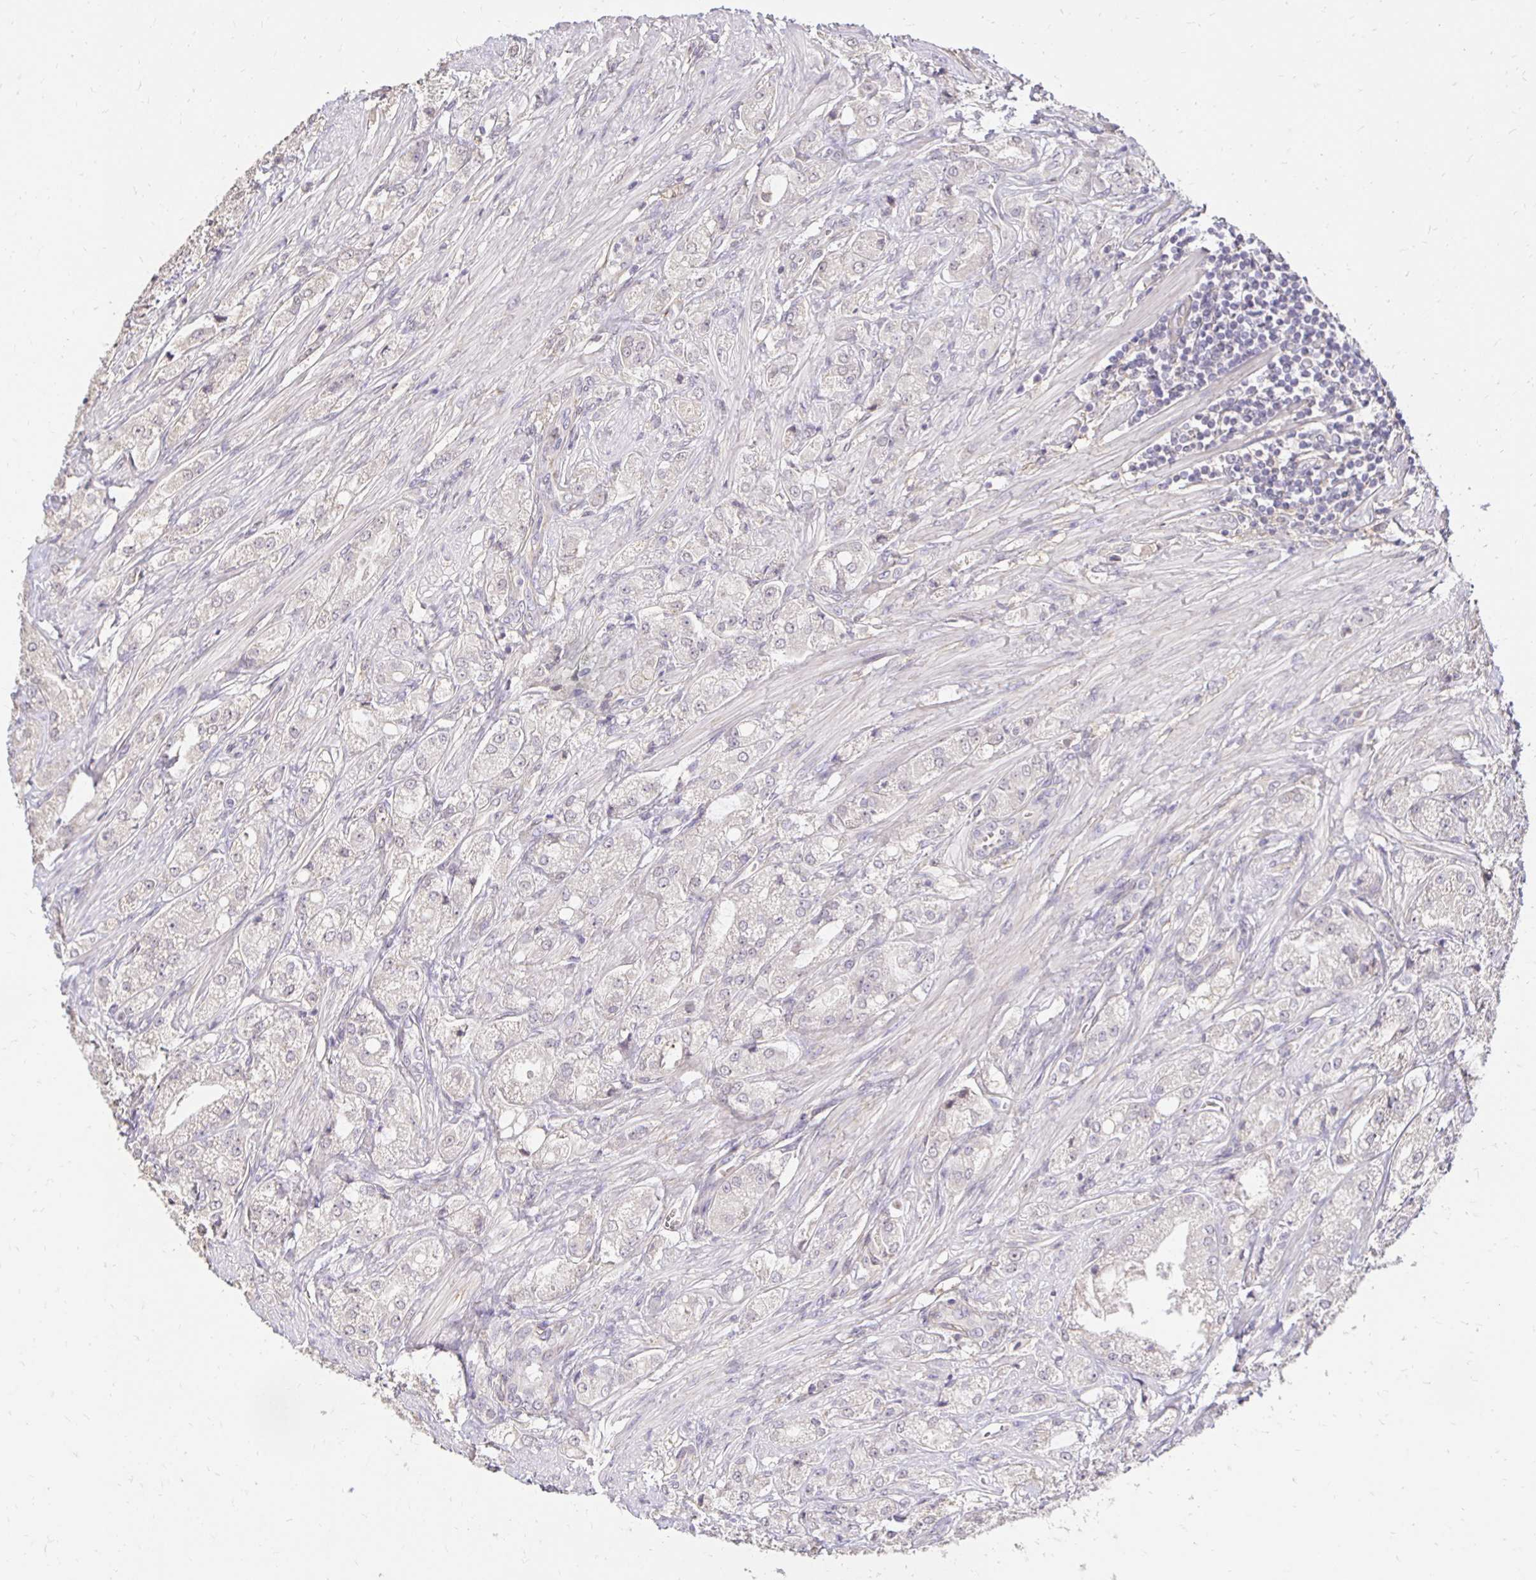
{"staining": {"intensity": "negative", "quantity": "none", "location": "none"}, "tissue": "prostate cancer", "cell_type": "Tumor cells", "image_type": "cancer", "snomed": [{"axis": "morphology", "description": "Adenocarcinoma, High grade"}, {"axis": "topography", "description": "Prostate"}], "caption": "DAB (3,3'-diaminobenzidine) immunohistochemical staining of prostate cancer exhibits no significant expression in tumor cells.", "gene": "PNPLA3", "patient": {"sex": "male", "age": 61}}